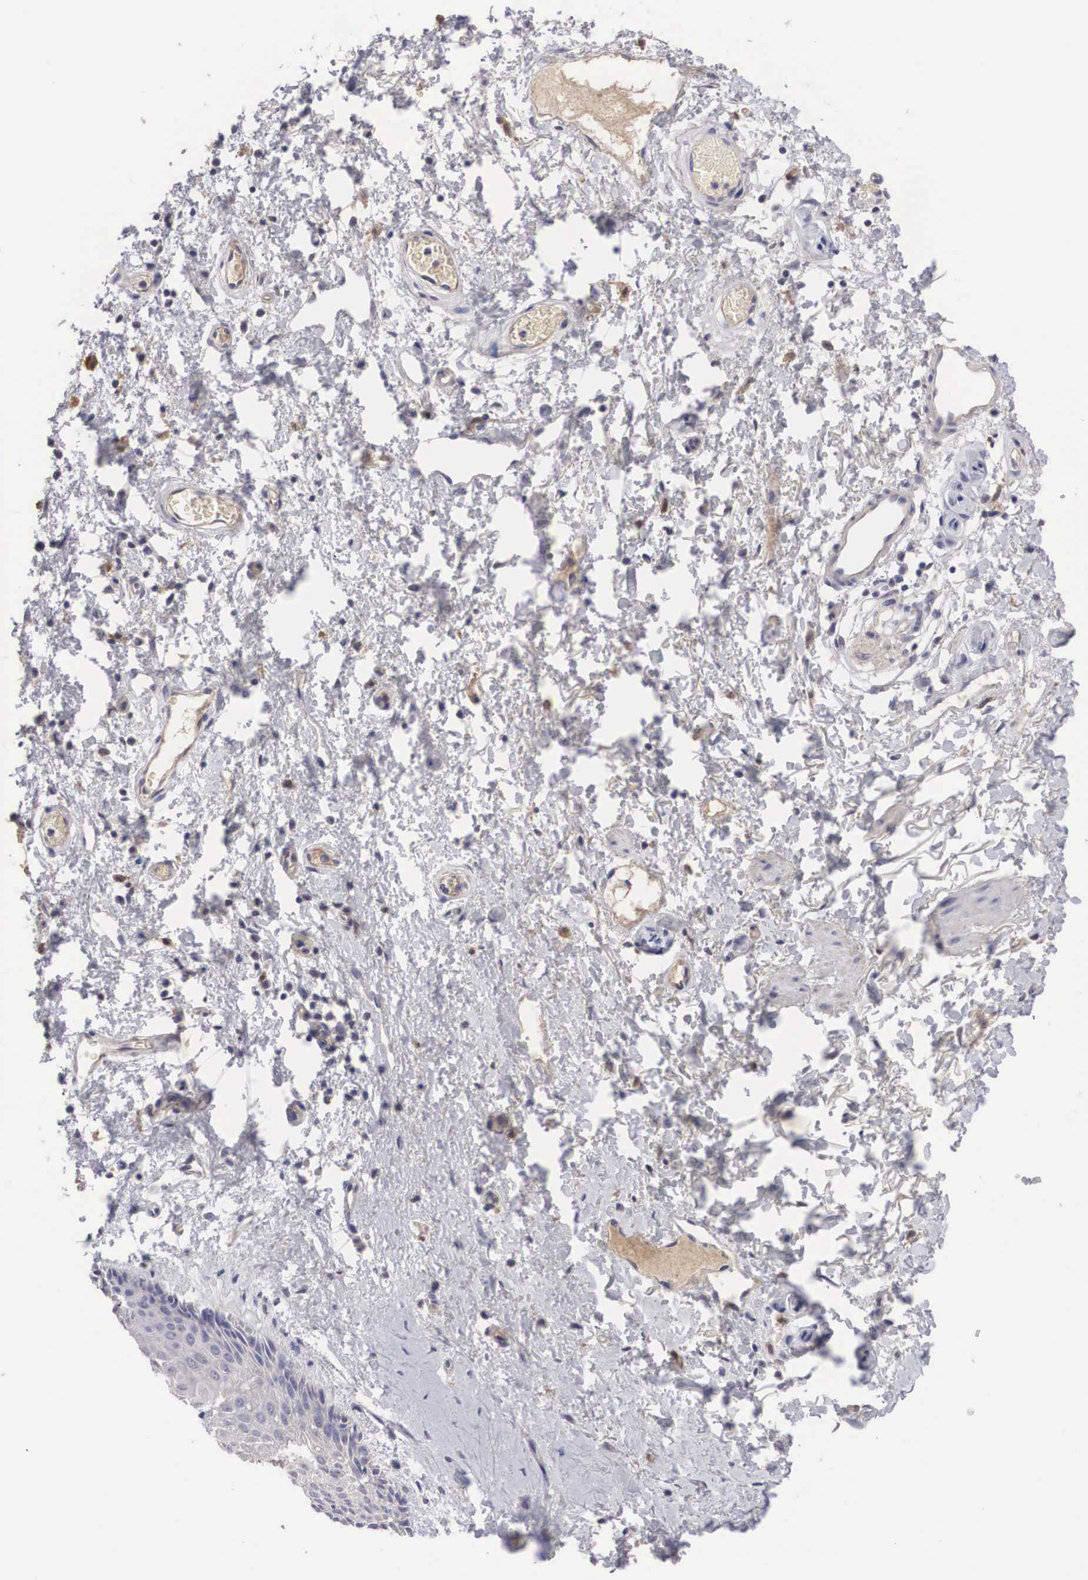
{"staining": {"intensity": "negative", "quantity": "none", "location": "none"}, "tissue": "skin", "cell_type": "Epidermal cells", "image_type": "normal", "snomed": [{"axis": "morphology", "description": "Normal tissue, NOS"}, {"axis": "topography", "description": "Anal"}, {"axis": "topography", "description": "Peripheral nerve tissue"}], "caption": "A photomicrograph of skin stained for a protein reveals no brown staining in epidermal cells. (DAB immunohistochemistry with hematoxylin counter stain).", "gene": "ABHD4", "patient": {"sex": "female", "age": 46}}